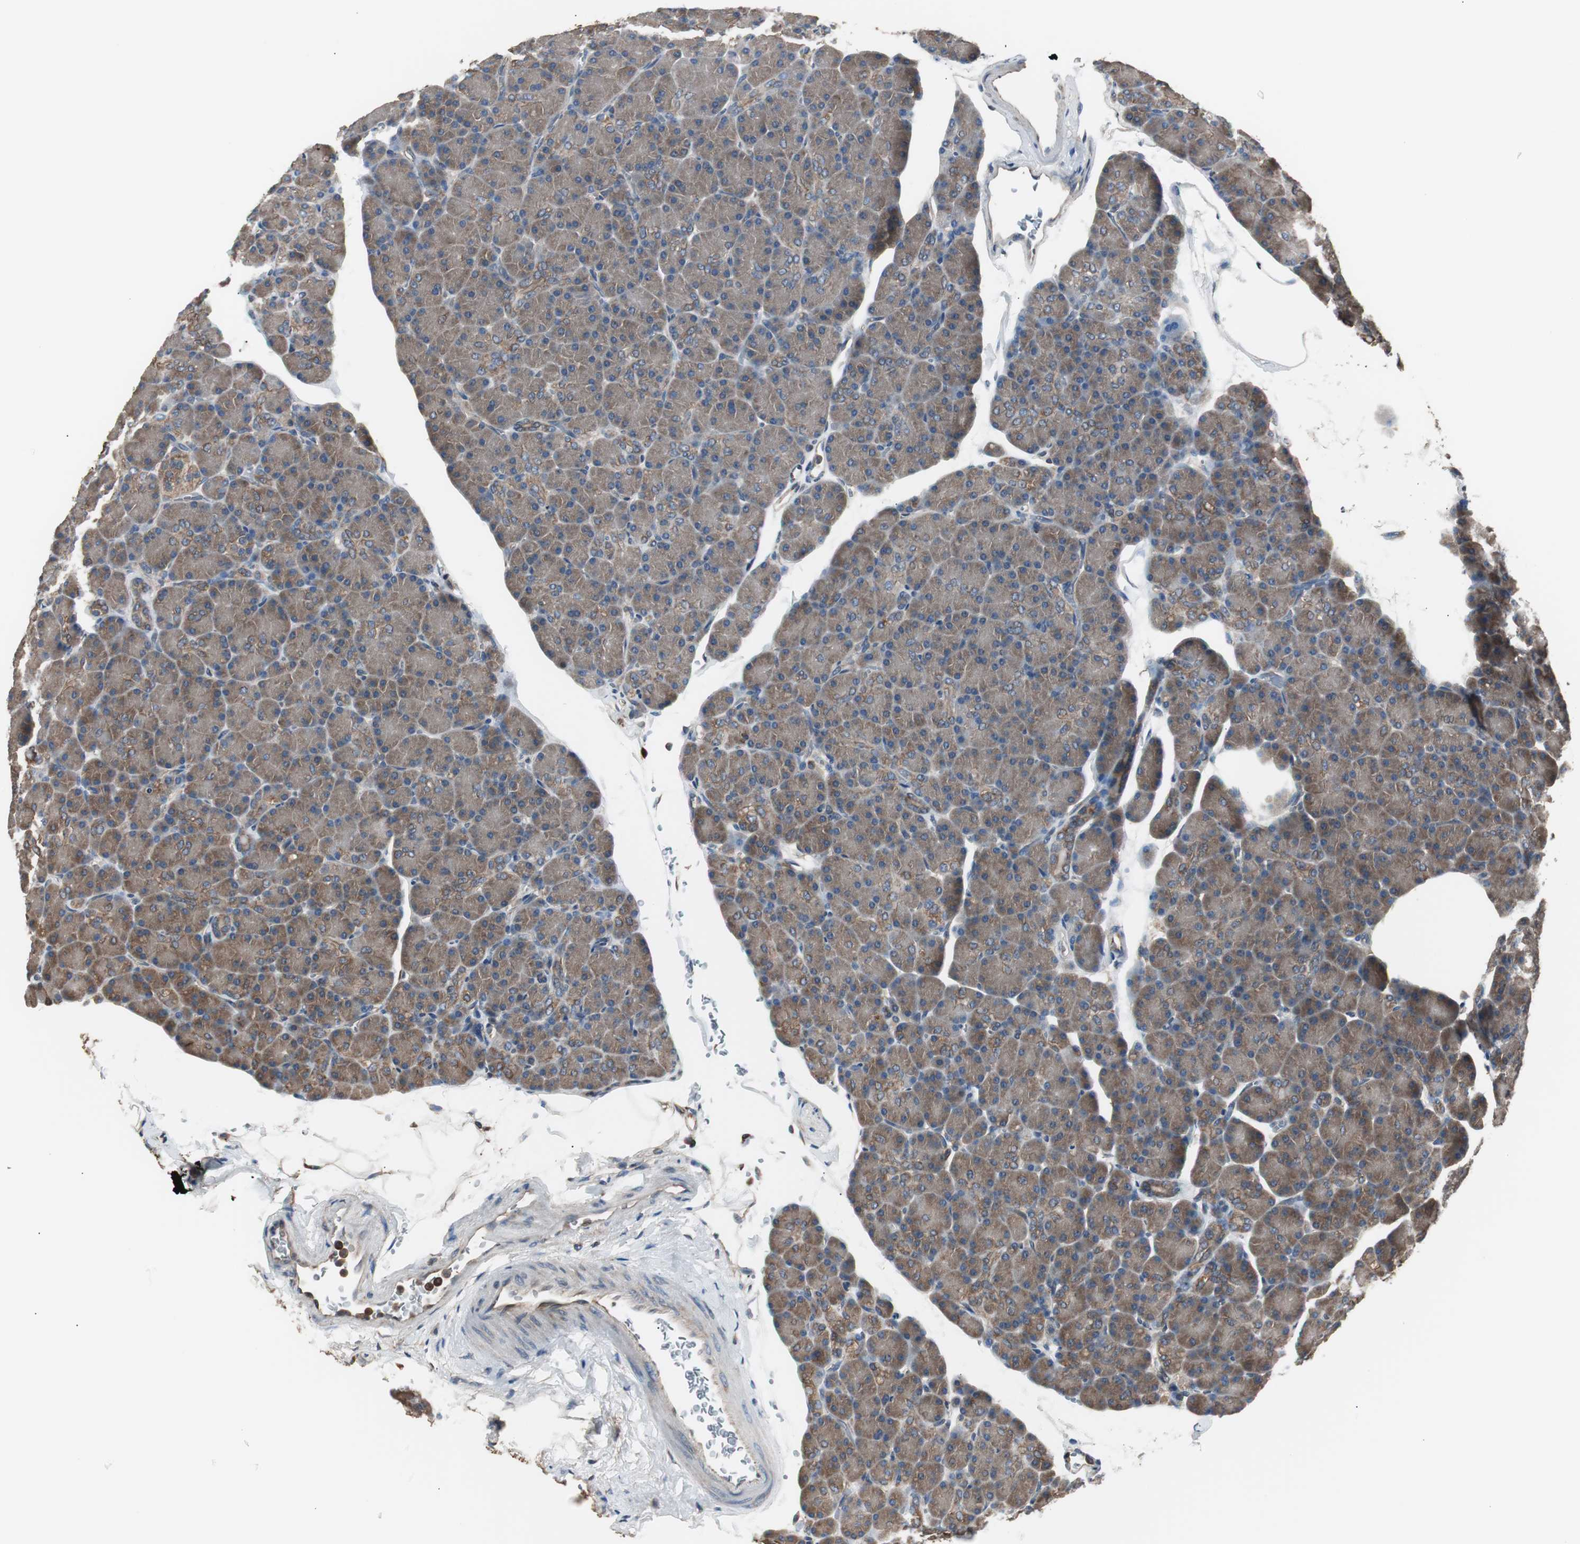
{"staining": {"intensity": "weak", "quantity": ">75%", "location": "cytoplasmic/membranous"}, "tissue": "pancreas", "cell_type": "Exocrine glandular cells", "image_type": "normal", "snomed": [{"axis": "morphology", "description": "Normal tissue, NOS"}, {"axis": "topography", "description": "Pancreas"}], "caption": "Immunohistochemical staining of normal pancreas displays low levels of weak cytoplasmic/membranous positivity in about >75% of exocrine glandular cells.", "gene": "CAPNS1", "patient": {"sex": "female", "age": 43}}